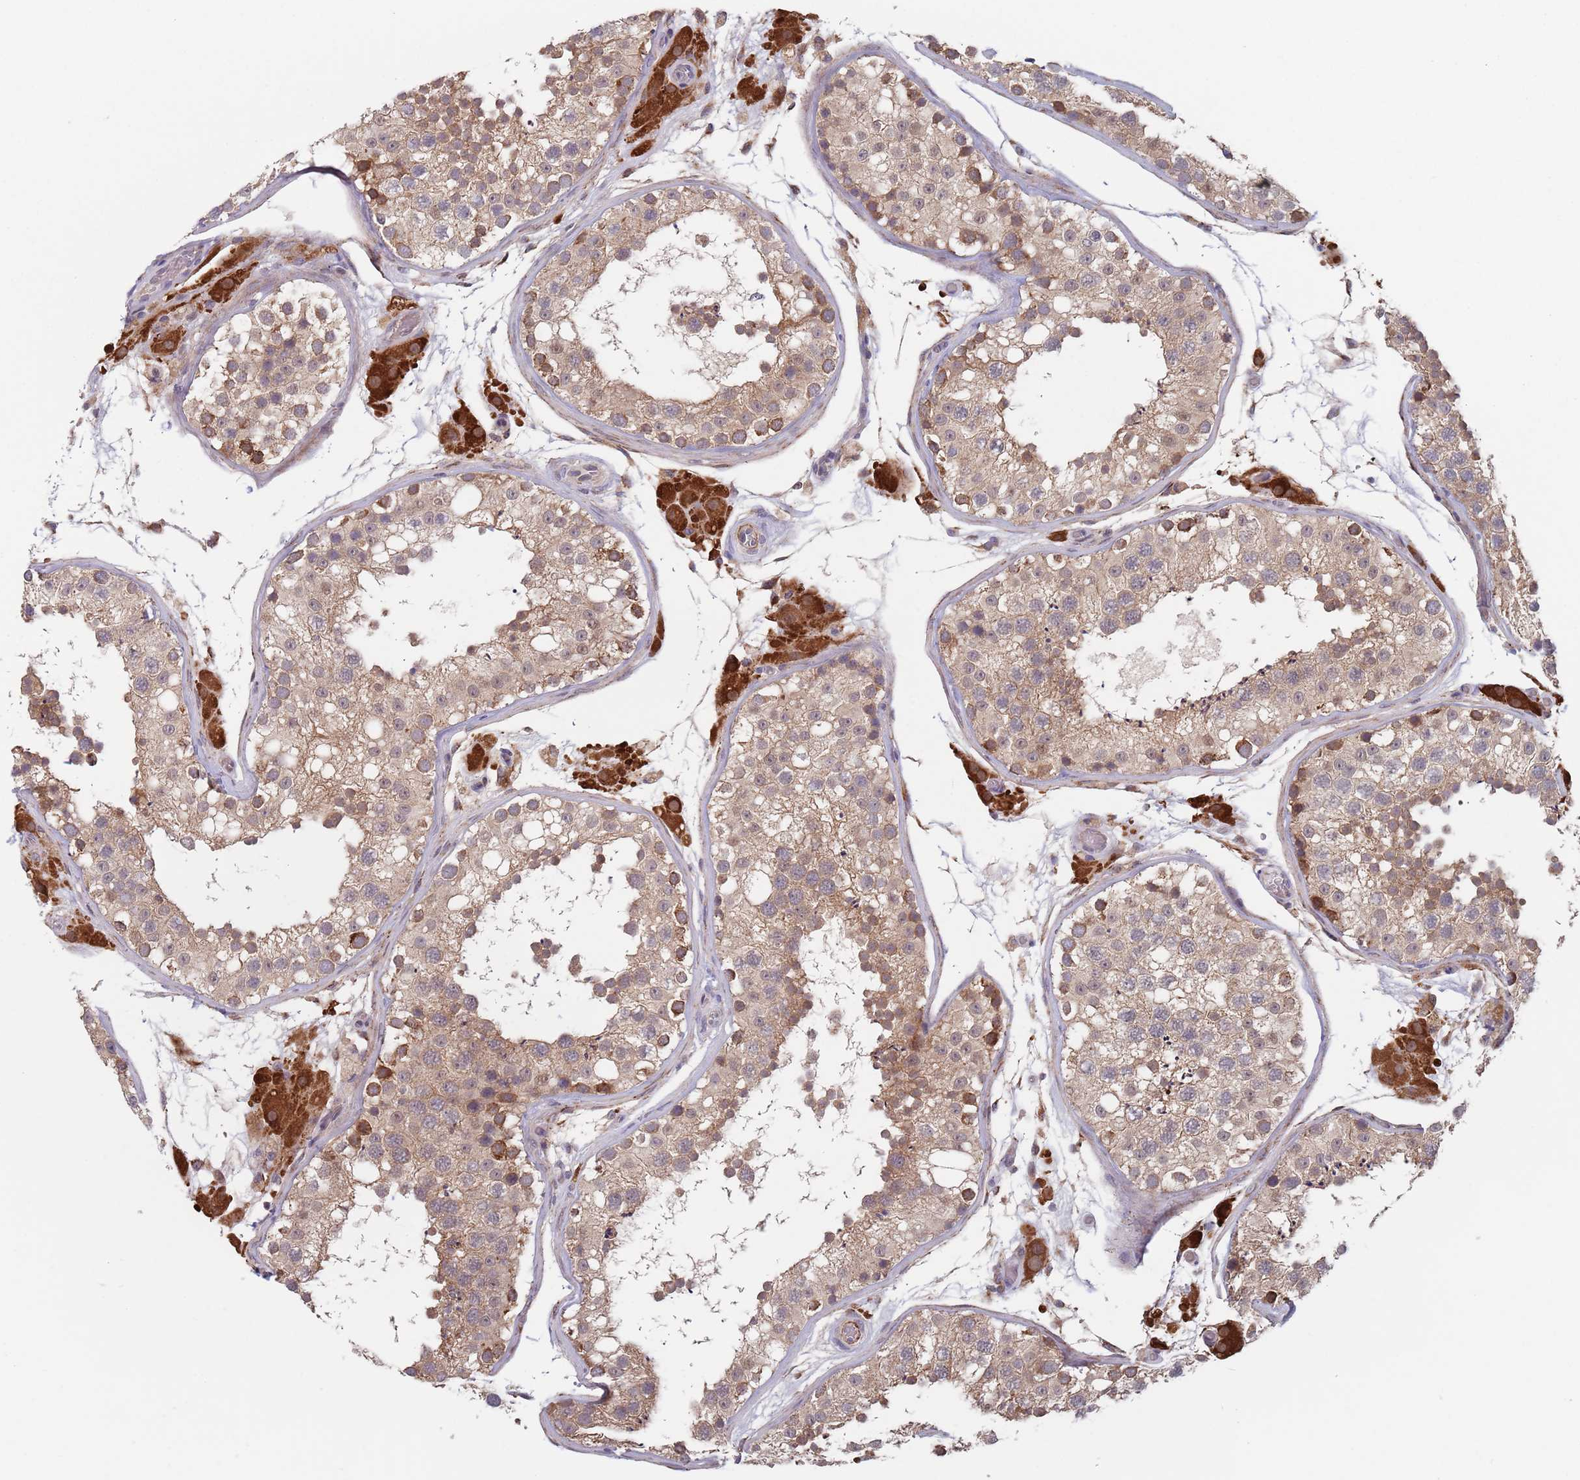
{"staining": {"intensity": "moderate", "quantity": ">75%", "location": "cytoplasmic/membranous"}, "tissue": "testis", "cell_type": "Cells in seminiferous ducts", "image_type": "normal", "snomed": [{"axis": "morphology", "description": "Normal tissue, NOS"}, {"axis": "topography", "description": "Testis"}], "caption": "Protein staining of unremarkable testis demonstrates moderate cytoplasmic/membranous positivity in approximately >75% of cells in seminiferous ducts.", "gene": "ZNF140", "patient": {"sex": "male", "age": 26}}